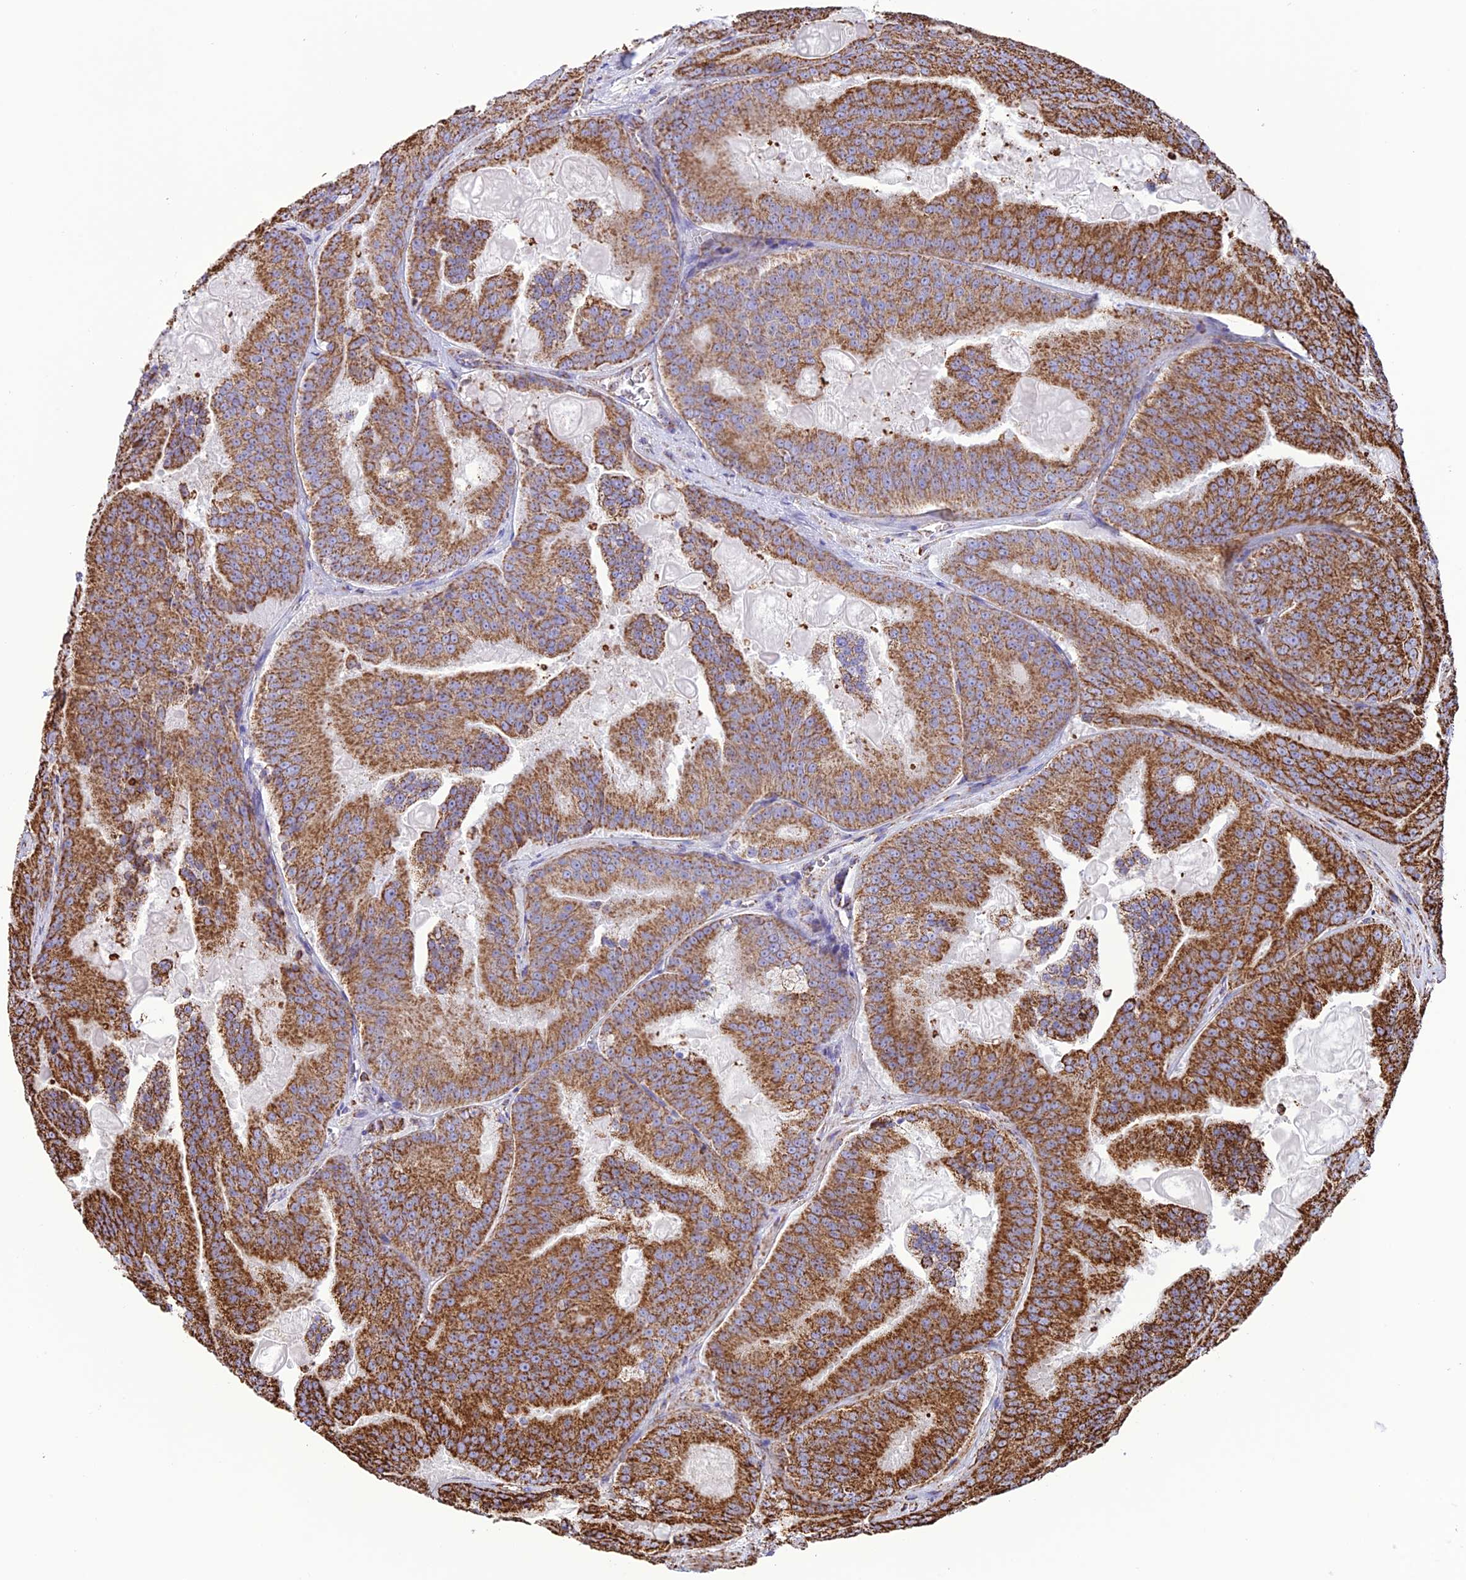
{"staining": {"intensity": "strong", "quantity": ">75%", "location": "cytoplasmic/membranous"}, "tissue": "prostate cancer", "cell_type": "Tumor cells", "image_type": "cancer", "snomed": [{"axis": "morphology", "description": "Adenocarcinoma, High grade"}, {"axis": "topography", "description": "Prostate"}], "caption": "Immunohistochemical staining of human prostate cancer (high-grade adenocarcinoma) reveals strong cytoplasmic/membranous protein staining in approximately >75% of tumor cells.", "gene": "NDUFAF1", "patient": {"sex": "male", "age": 61}}